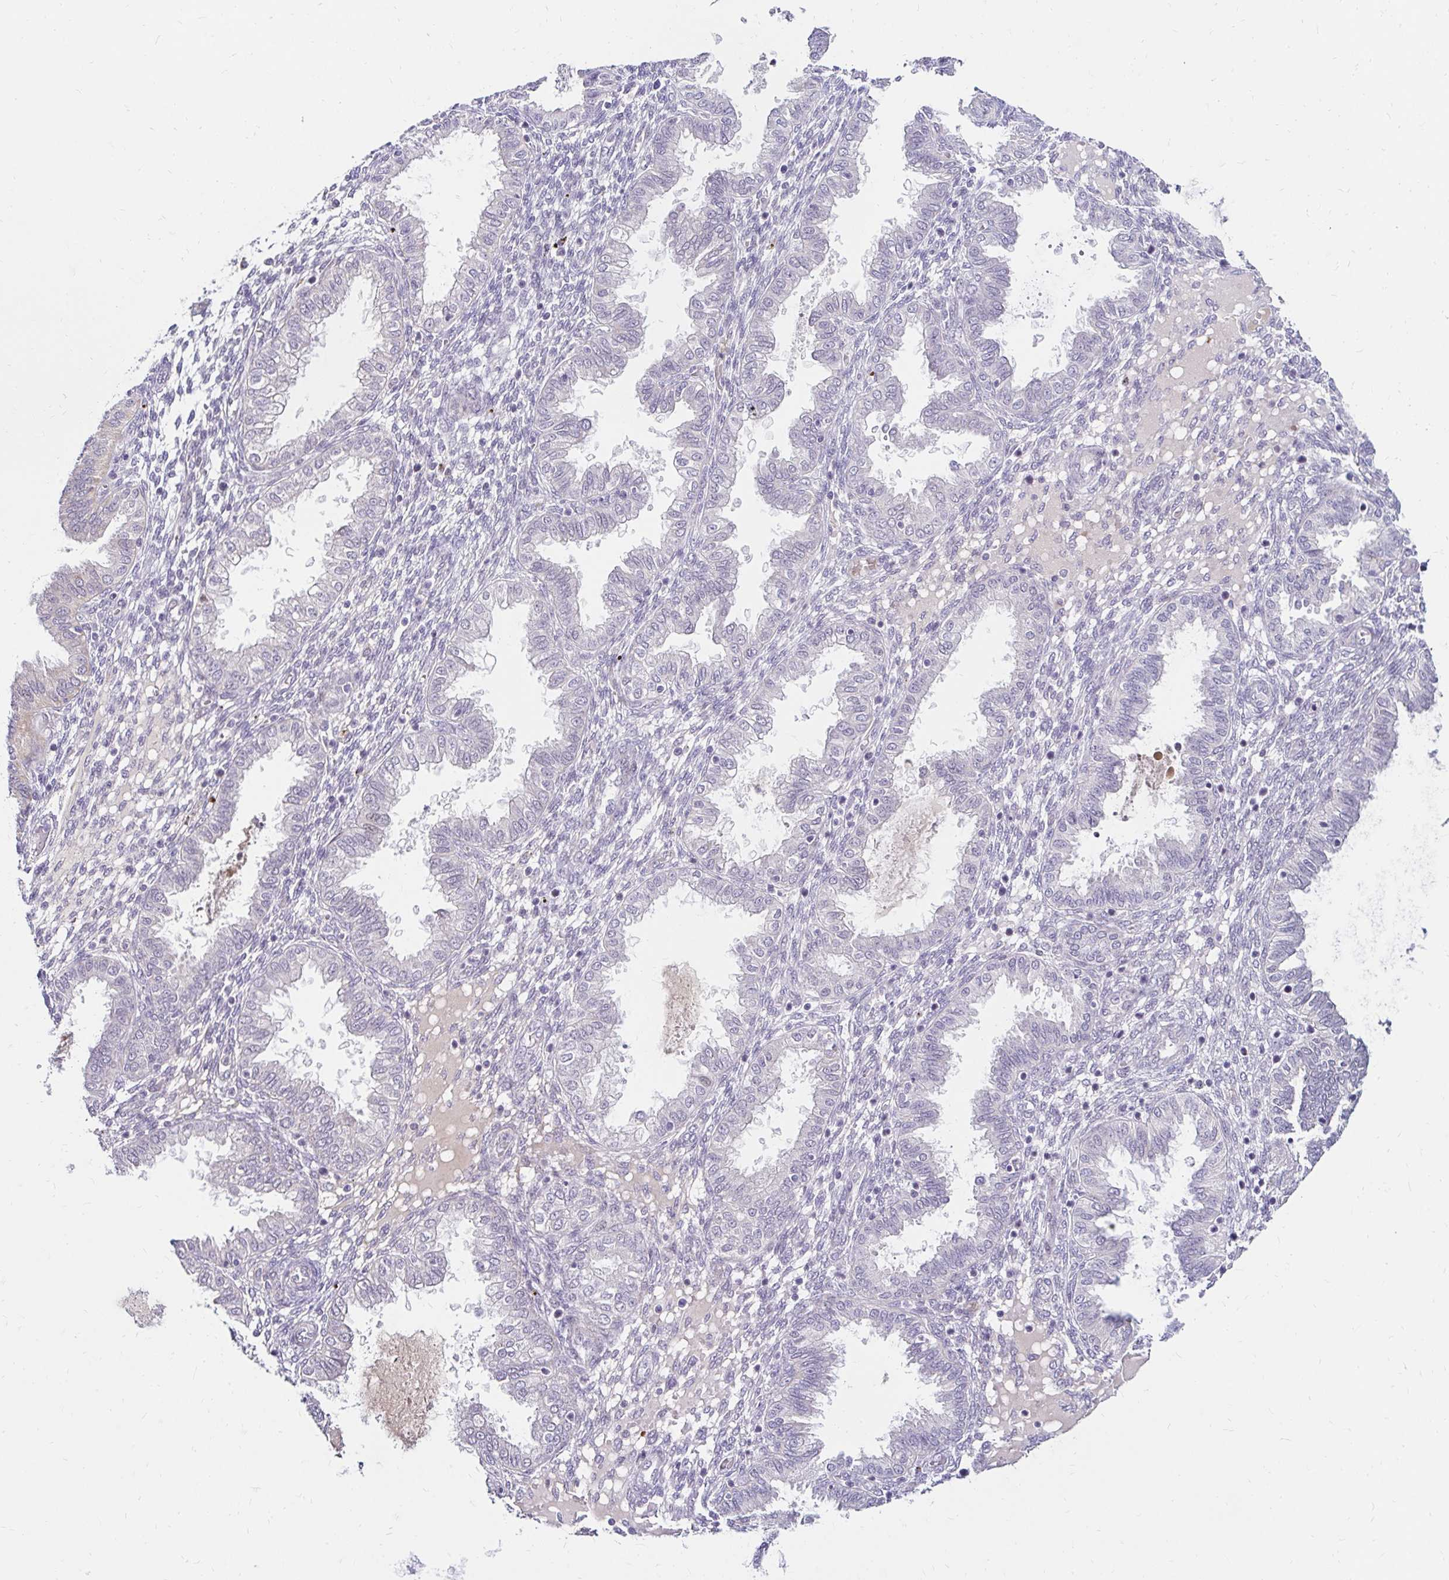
{"staining": {"intensity": "negative", "quantity": "none", "location": "none"}, "tissue": "endometrium", "cell_type": "Cells in endometrial stroma", "image_type": "normal", "snomed": [{"axis": "morphology", "description": "Normal tissue, NOS"}, {"axis": "topography", "description": "Endometrium"}], "caption": "This photomicrograph is of unremarkable endometrium stained with immunohistochemistry (IHC) to label a protein in brown with the nuclei are counter-stained blue. There is no positivity in cells in endometrial stroma.", "gene": "GUCY1A1", "patient": {"sex": "female", "age": 33}}